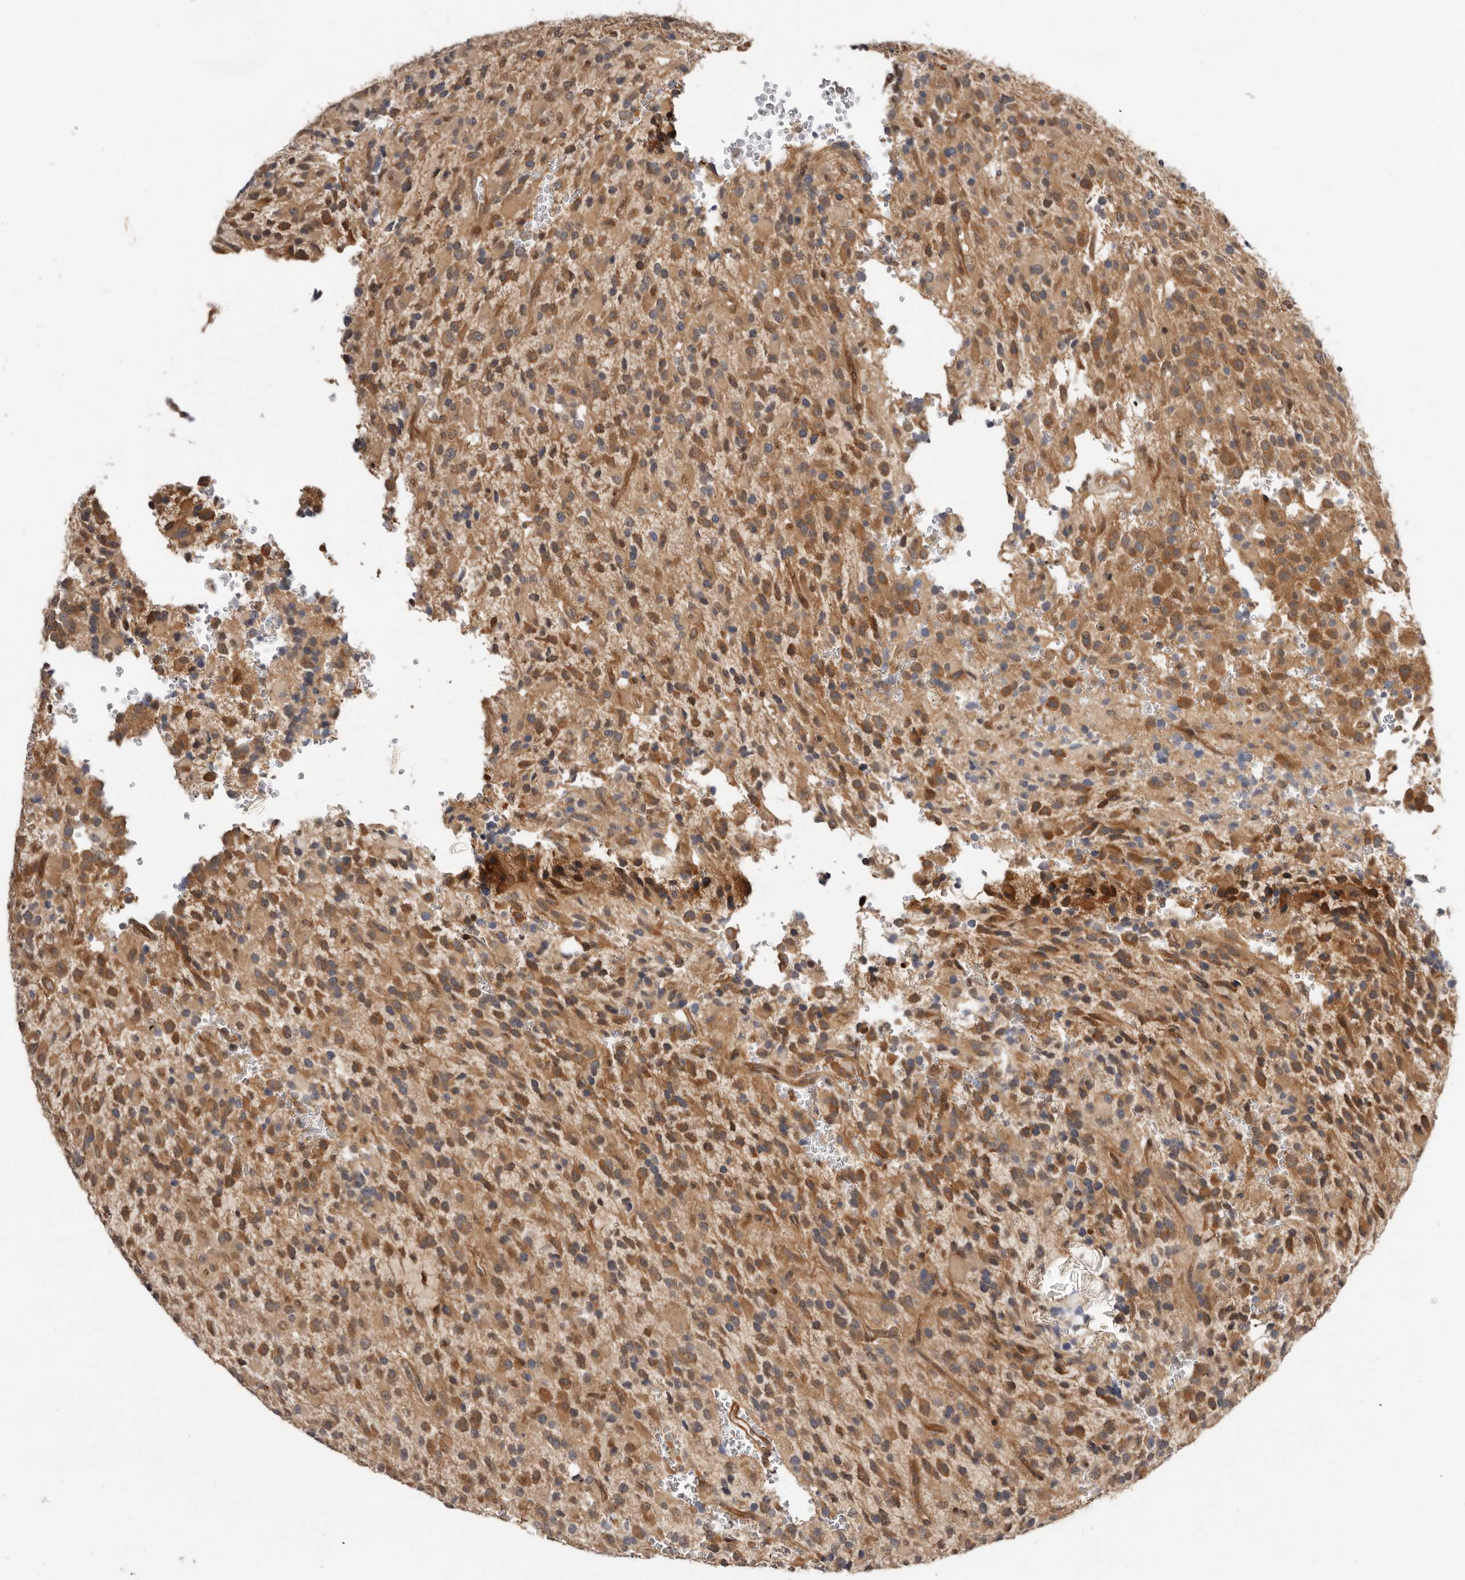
{"staining": {"intensity": "moderate", "quantity": ">75%", "location": "cytoplasmic/membranous"}, "tissue": "glioma", "cell_type": "Tumor cells", "image_type": "cancer", "snomed": [{"axis": "morphology", "description": "Glioma, malignant, High grade"}, {"axis": "topography", "description": "Brain"}], "caption": "Protein expression analysis of human malignant high-grade glioma reveals moderate cytoplasmic/membranous positivity in about >75% of tumor cells.", "gene": "SBDS", "patient": {"sex": "male", "age": 34}}